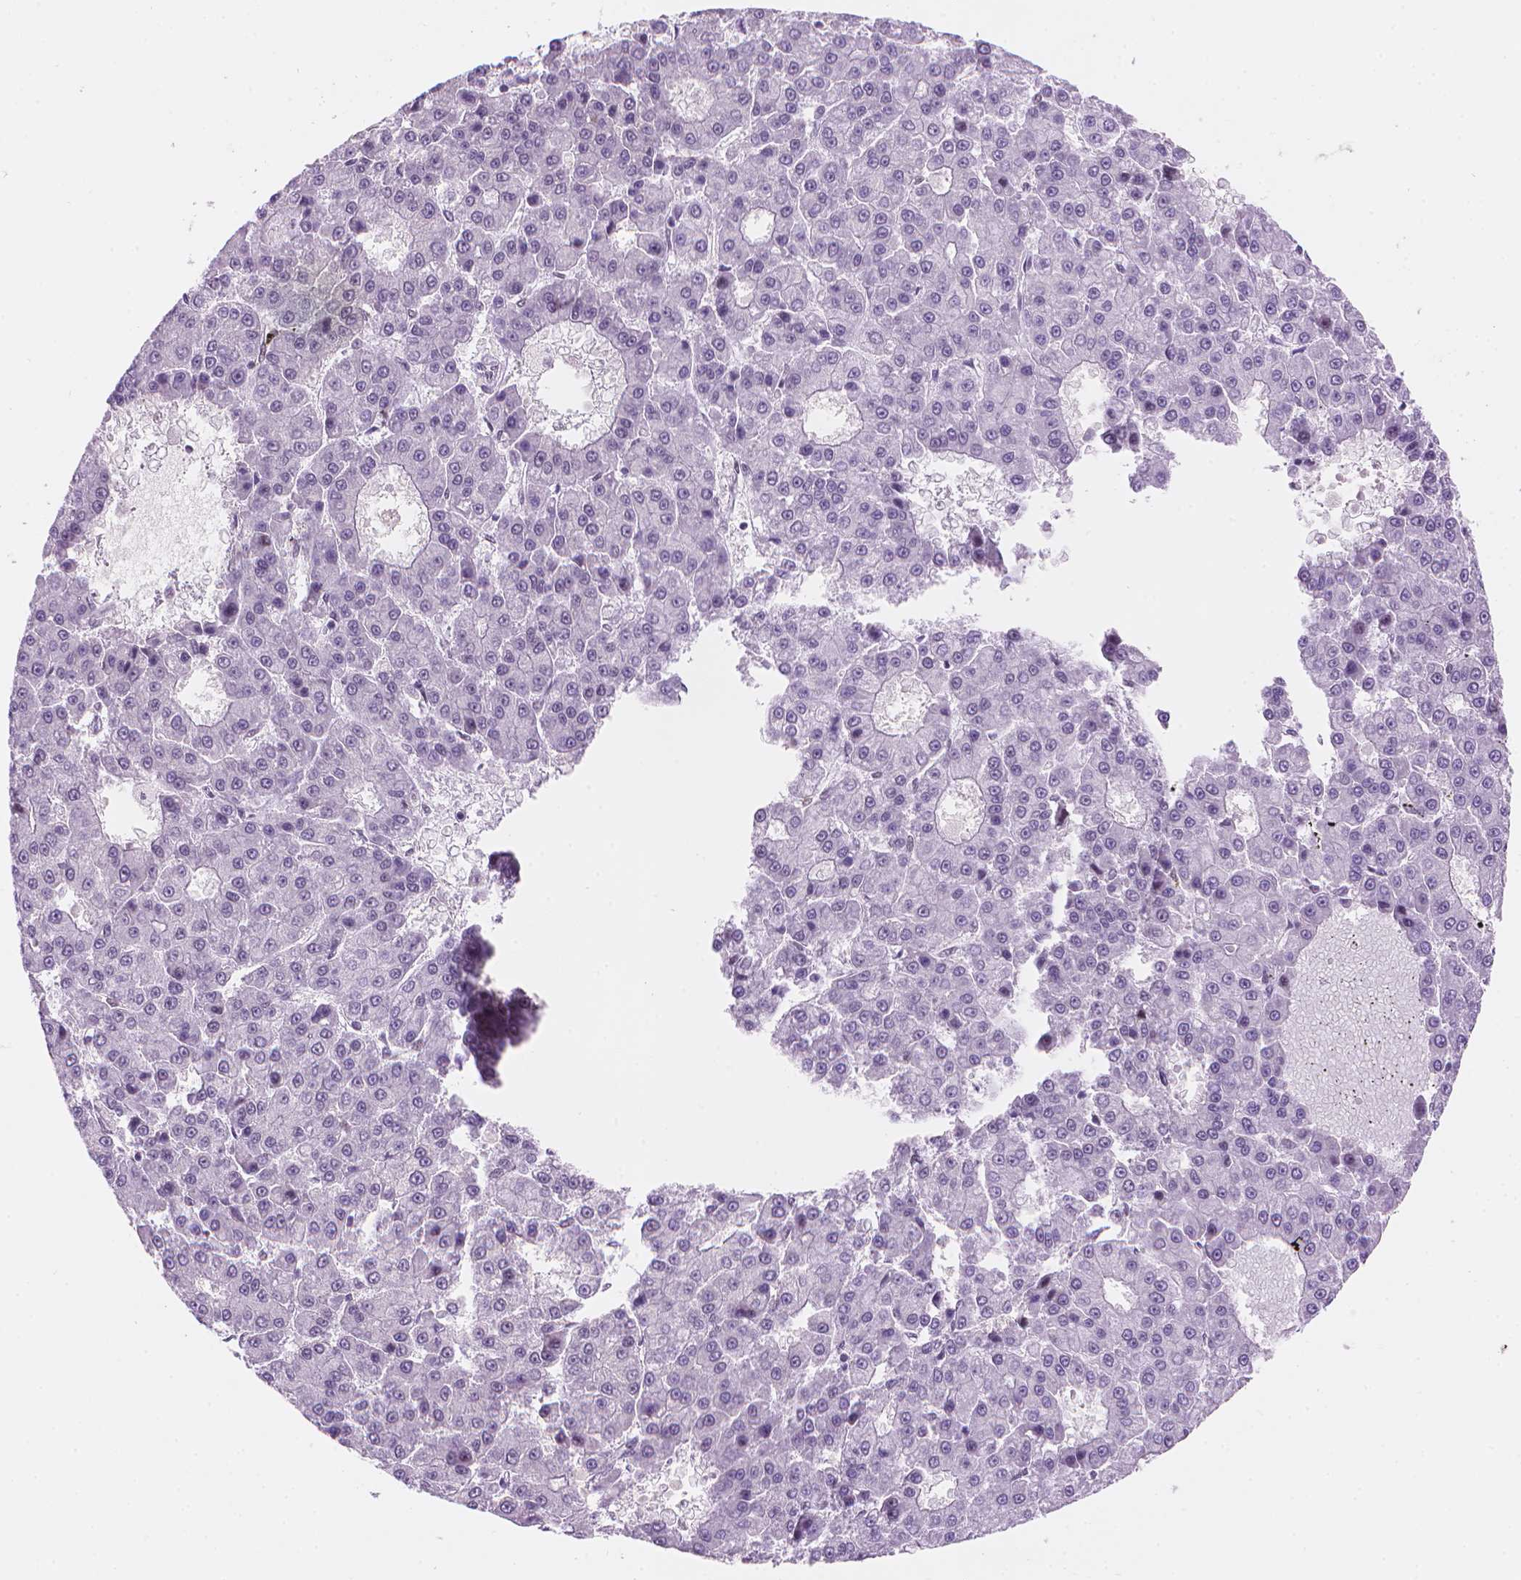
{"staining": {"intensity": "negative", "quantity": "none", "location": "none"}, "tissue": "liver cancer", "cell_type": "Tumor cells", "image_type": "cancer", "snomed": [{"axis": "morphology", "description": "Carcinoma, Hepatocellular, NOS"}, {"axis": "topography", "description": "Liver"}], "caption": "There is no significant staining in tumor cells of liver cancer (hepatocellular carcinoma).", "gene": "RPA4", "patient": {"sex": "male", "age": 70}}